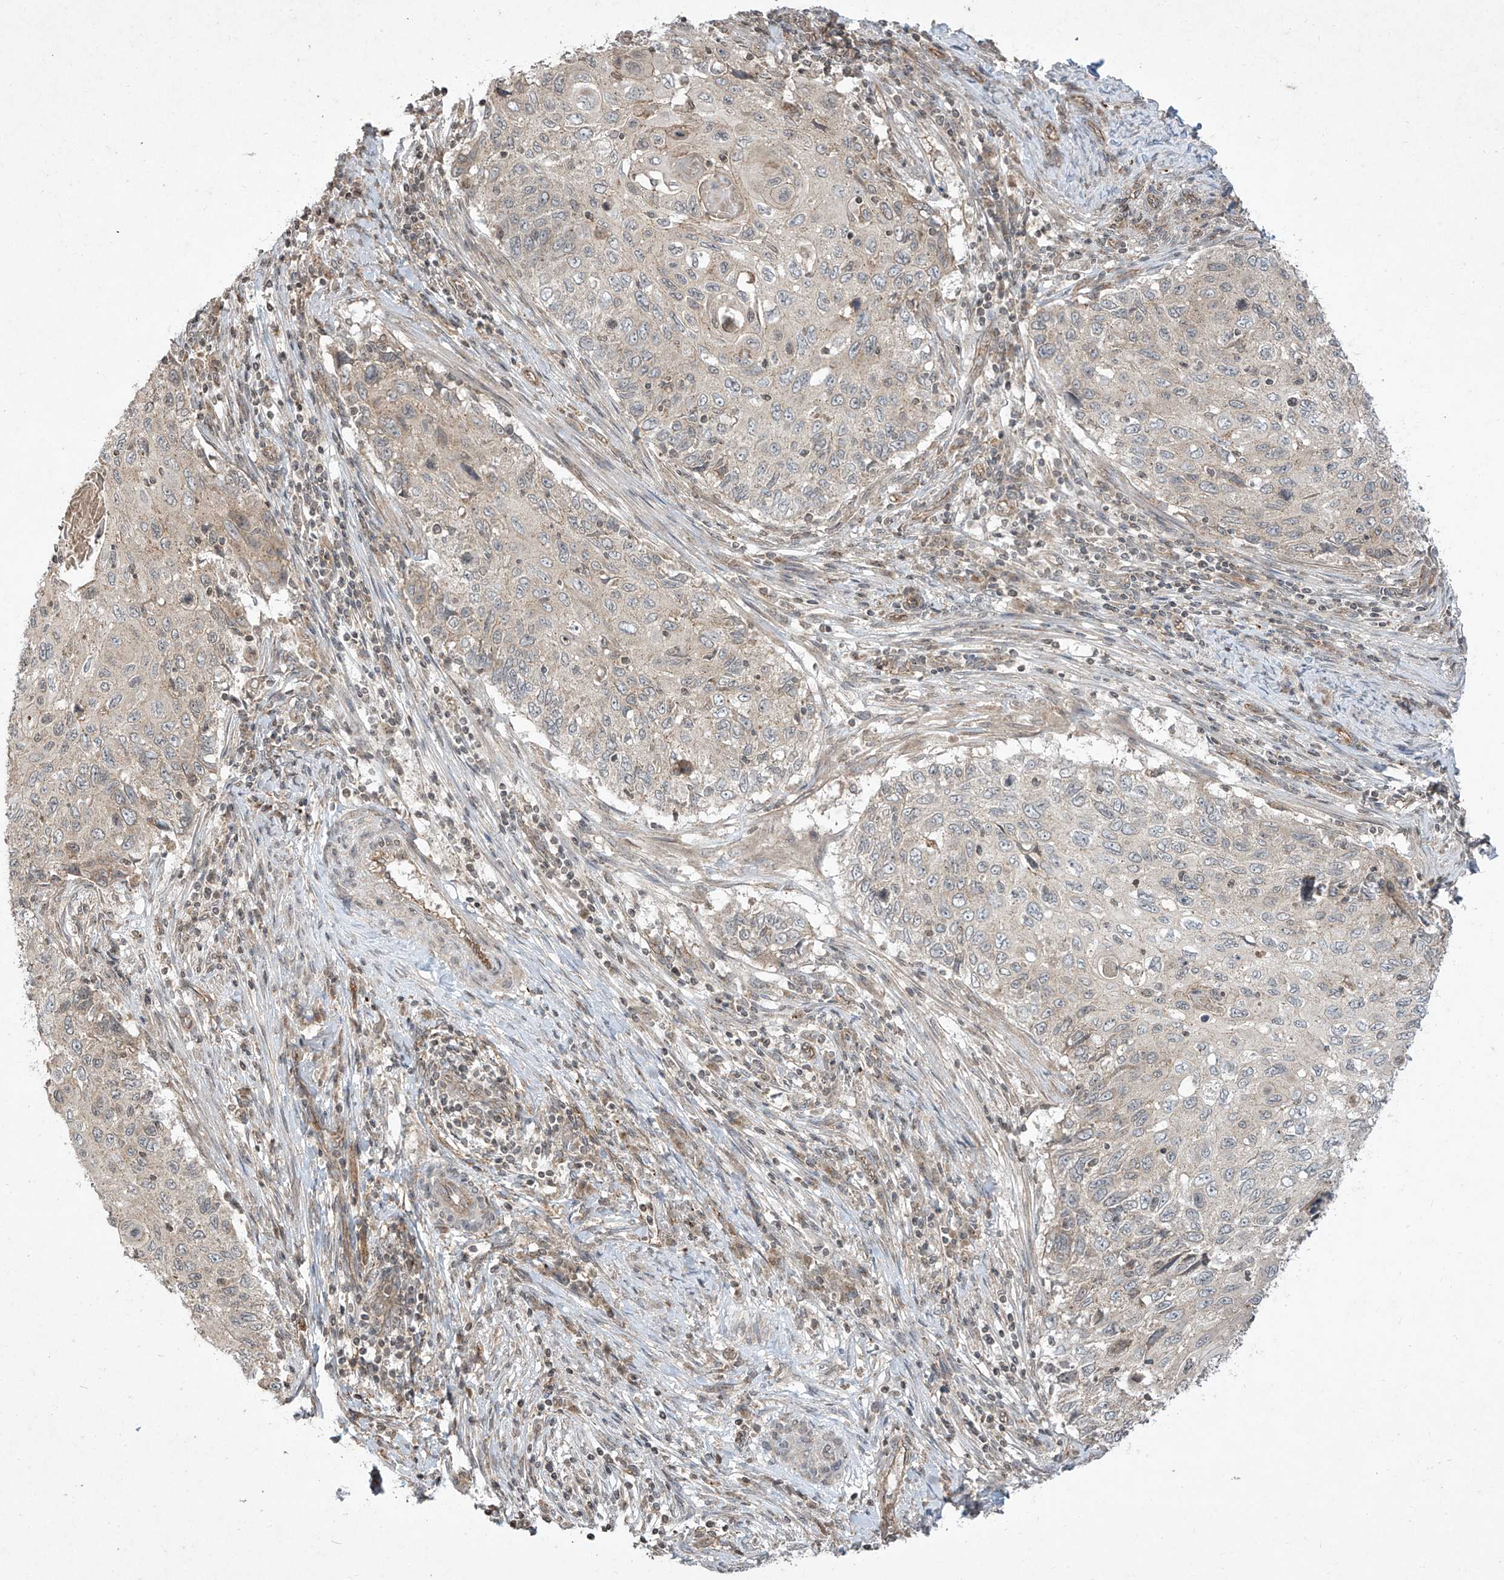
{"staining": {"intensity": "negative", "quantity": "none", "location": "none"}, "tissue": "cervical cancer", "cell_type": "Tumor cells", "image_type": "cancer", "snomed": [{"axis": "morphology", "description": "Squamous cell carcinoma, NOS"}, {"axis": "topography", "description": "Cervix"}], "caption": "Tumor cells show no significant protein positivity in squamous cell carcinoma (cervical). Nuclei are stained in blue.", "gene": "MATN2", "patient": {"sex": "female", "age": 70}}